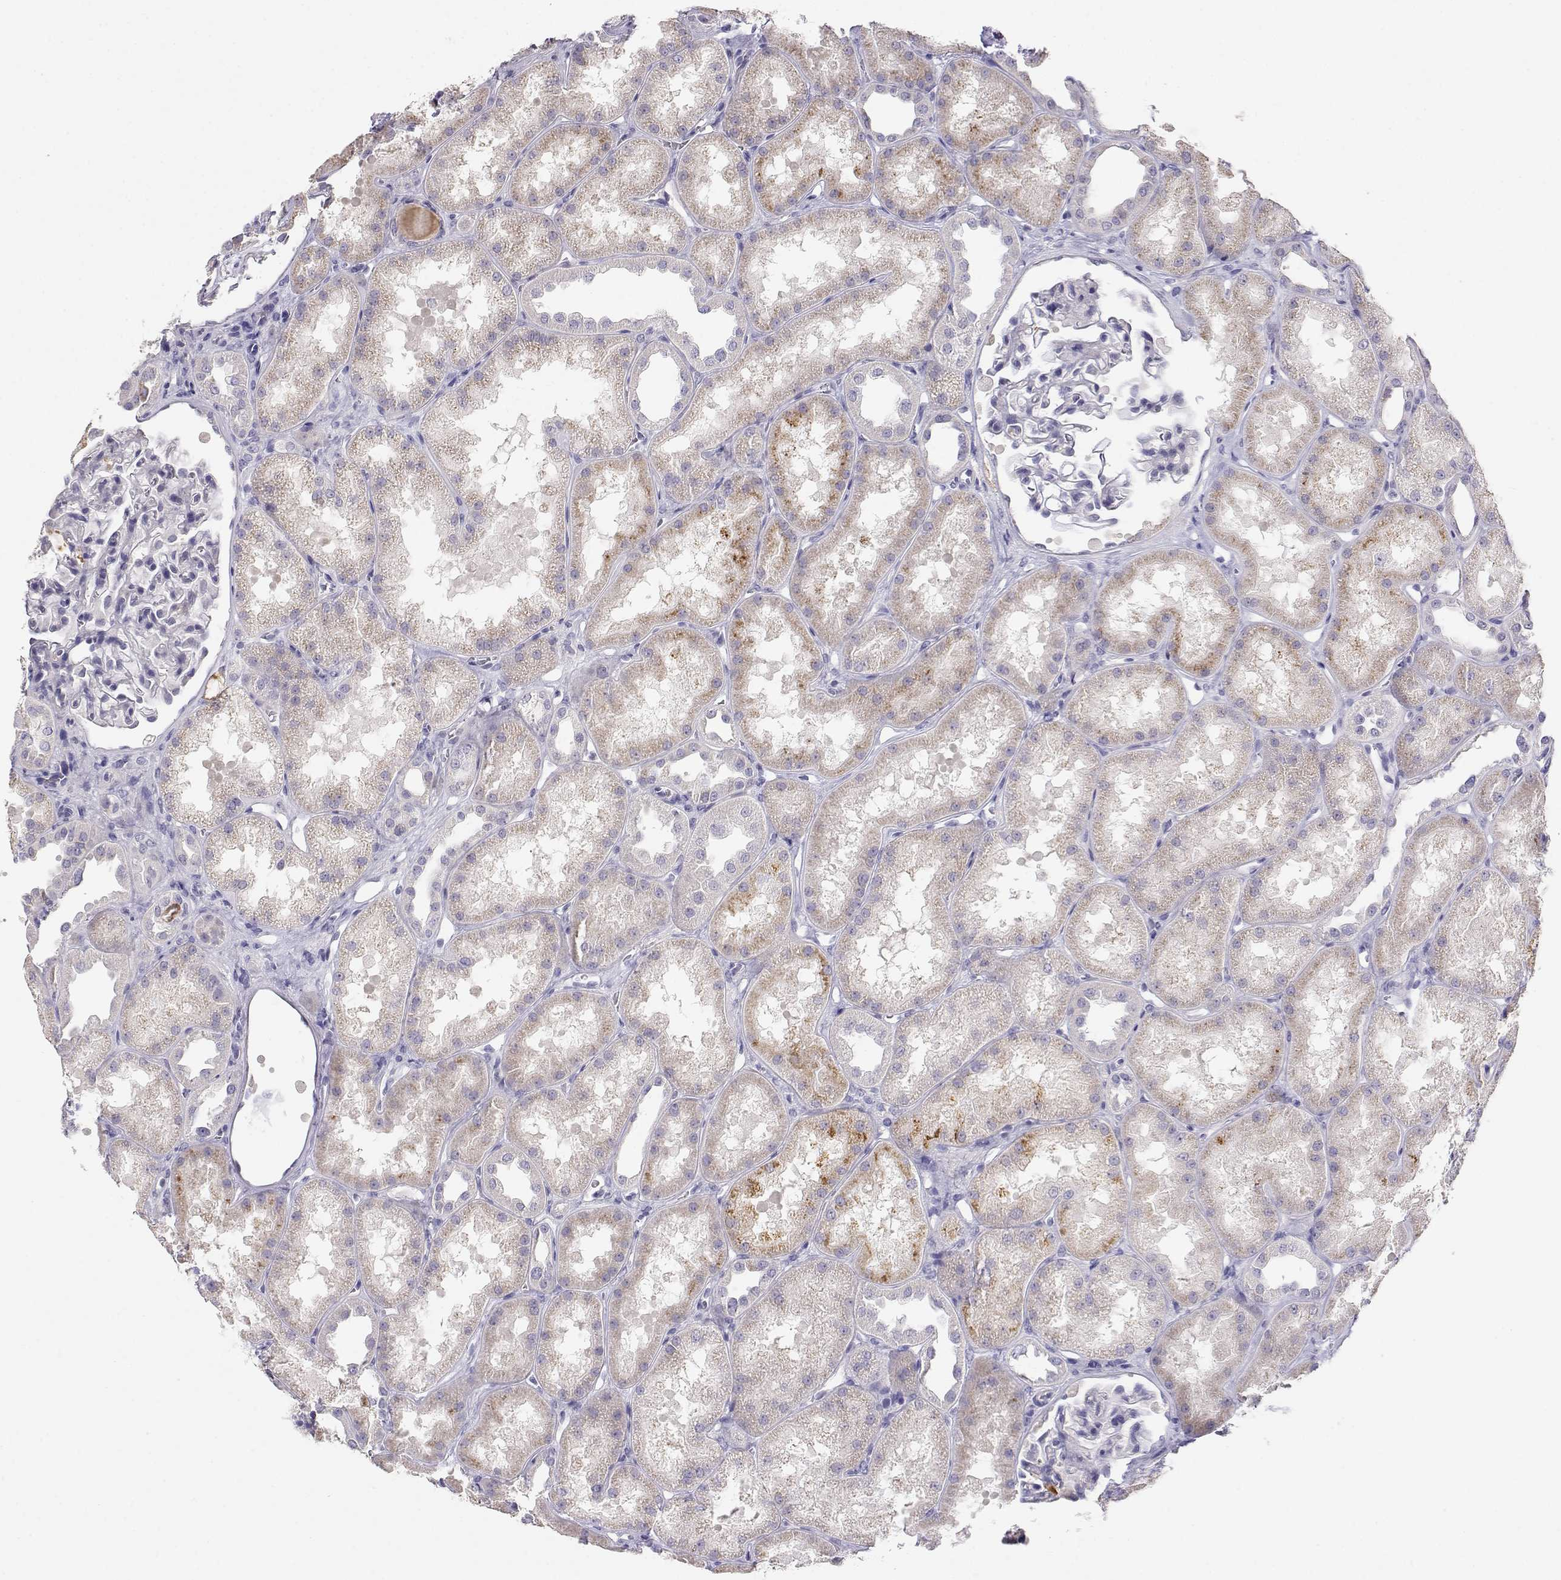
{"staining": {"intensity": "negative", "quantity": "none", "location": "none"}, "tissue": "kidney", "cell_type": "Cells in glomeruli", "image_type": "normal", "snomed": [{"axis": "morphology", "description": "Normal tissue, NOS"}, {"axis": "topography", "description": "Kidney"}], "caption": "Cells in glomeruli are negative for brown protein staining in normal kidney.", "gene": "CDHR1", "patient": {"sex": "male", "age": 61}}